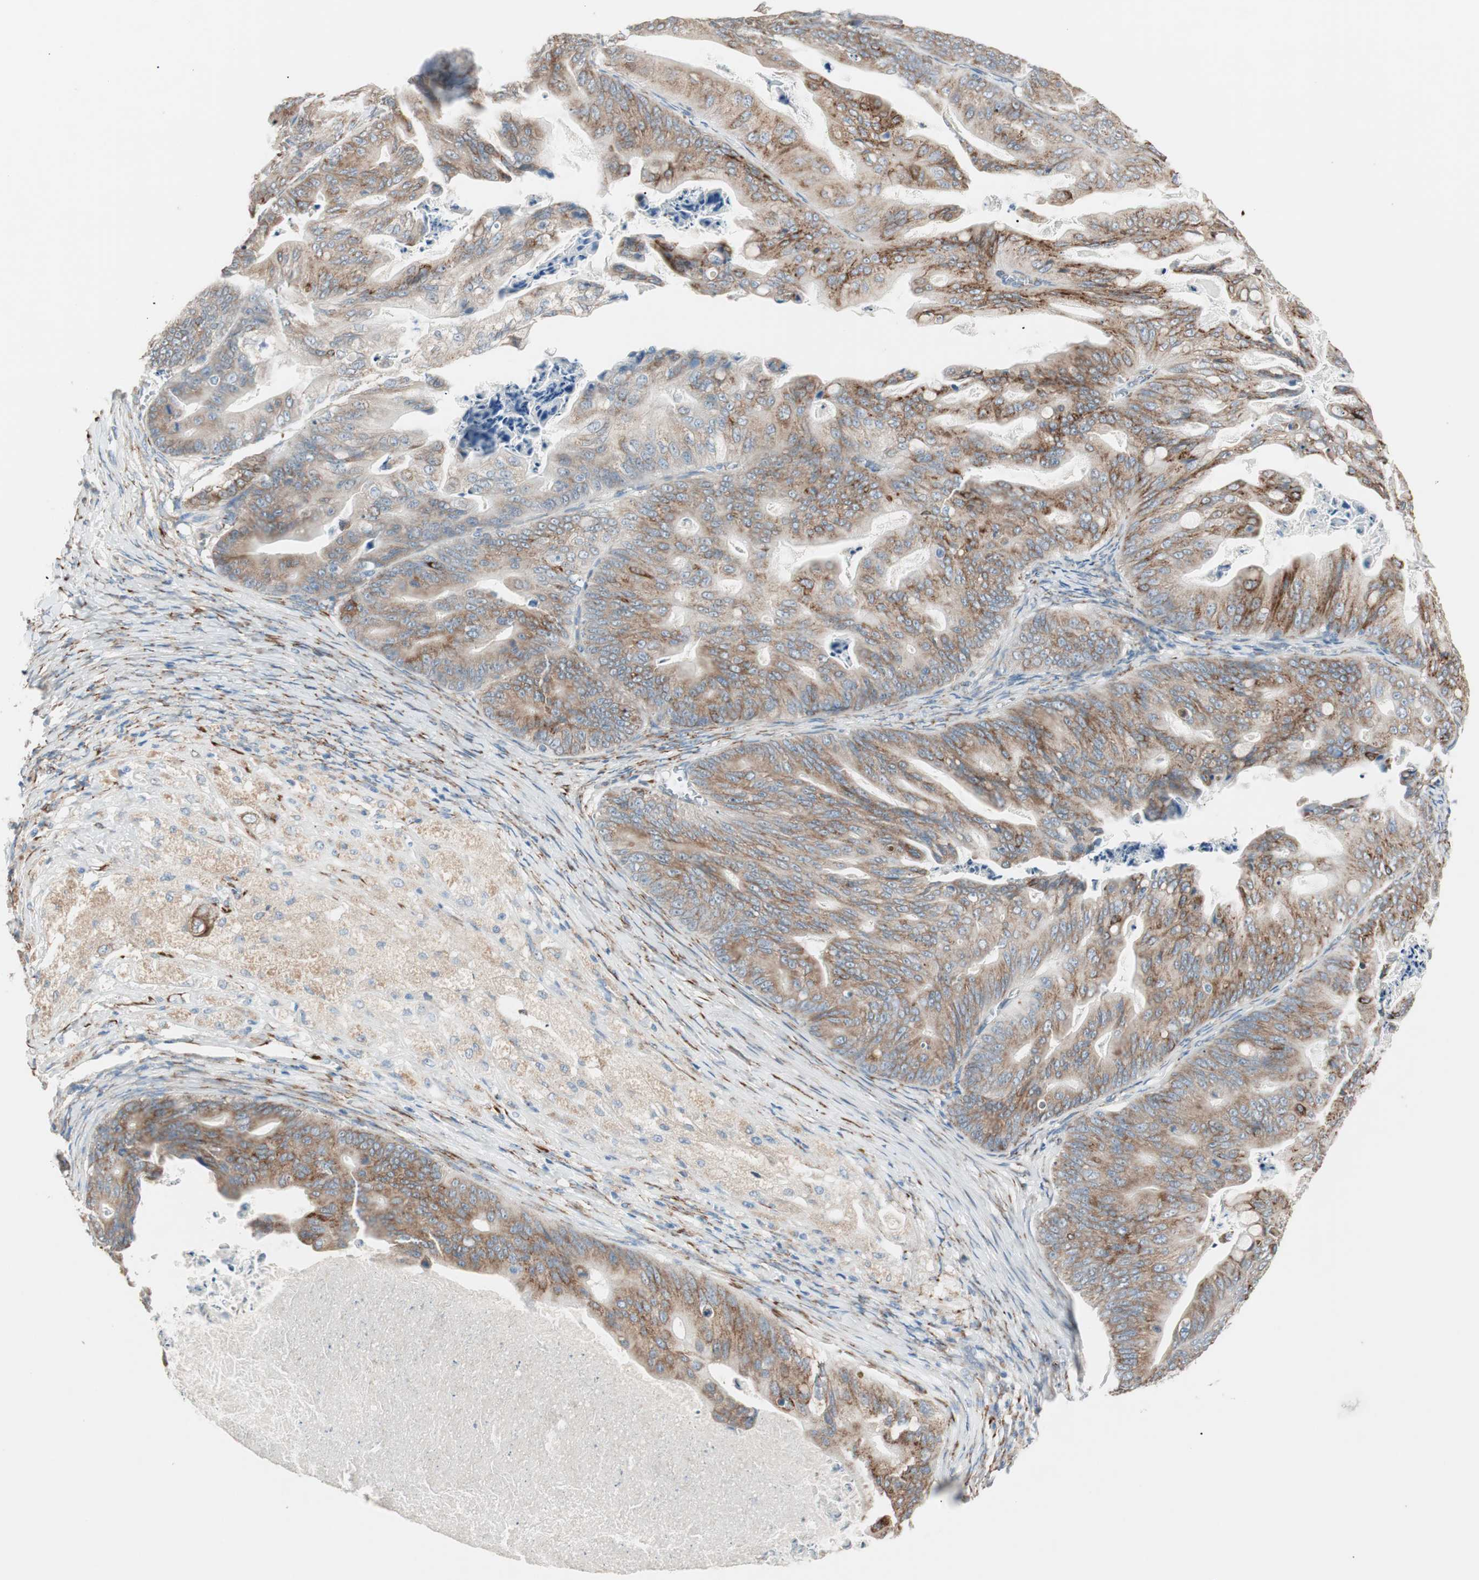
{"staining": {"intensity": "moderate", "quantity": ">75%", "location": "cytoplasmic/membranous"}, "tissue": "ovarian cancer", "cell_type": "Tumor cells", "image_type": "cancer", "snomed": [{"axis": "morphology", "description": "Cystadenocarcinoma, mucinous, NOS"}, {"axis": "topography", "description": "Ovary"}], "caption": "Human ovarian cancer (mucinous cystadenocarcinoma) stained with a protein marker reveals moderate staining in tumor cells.", "gene": "P4HTM", "patient": {"sex": "female", "age": 36}}